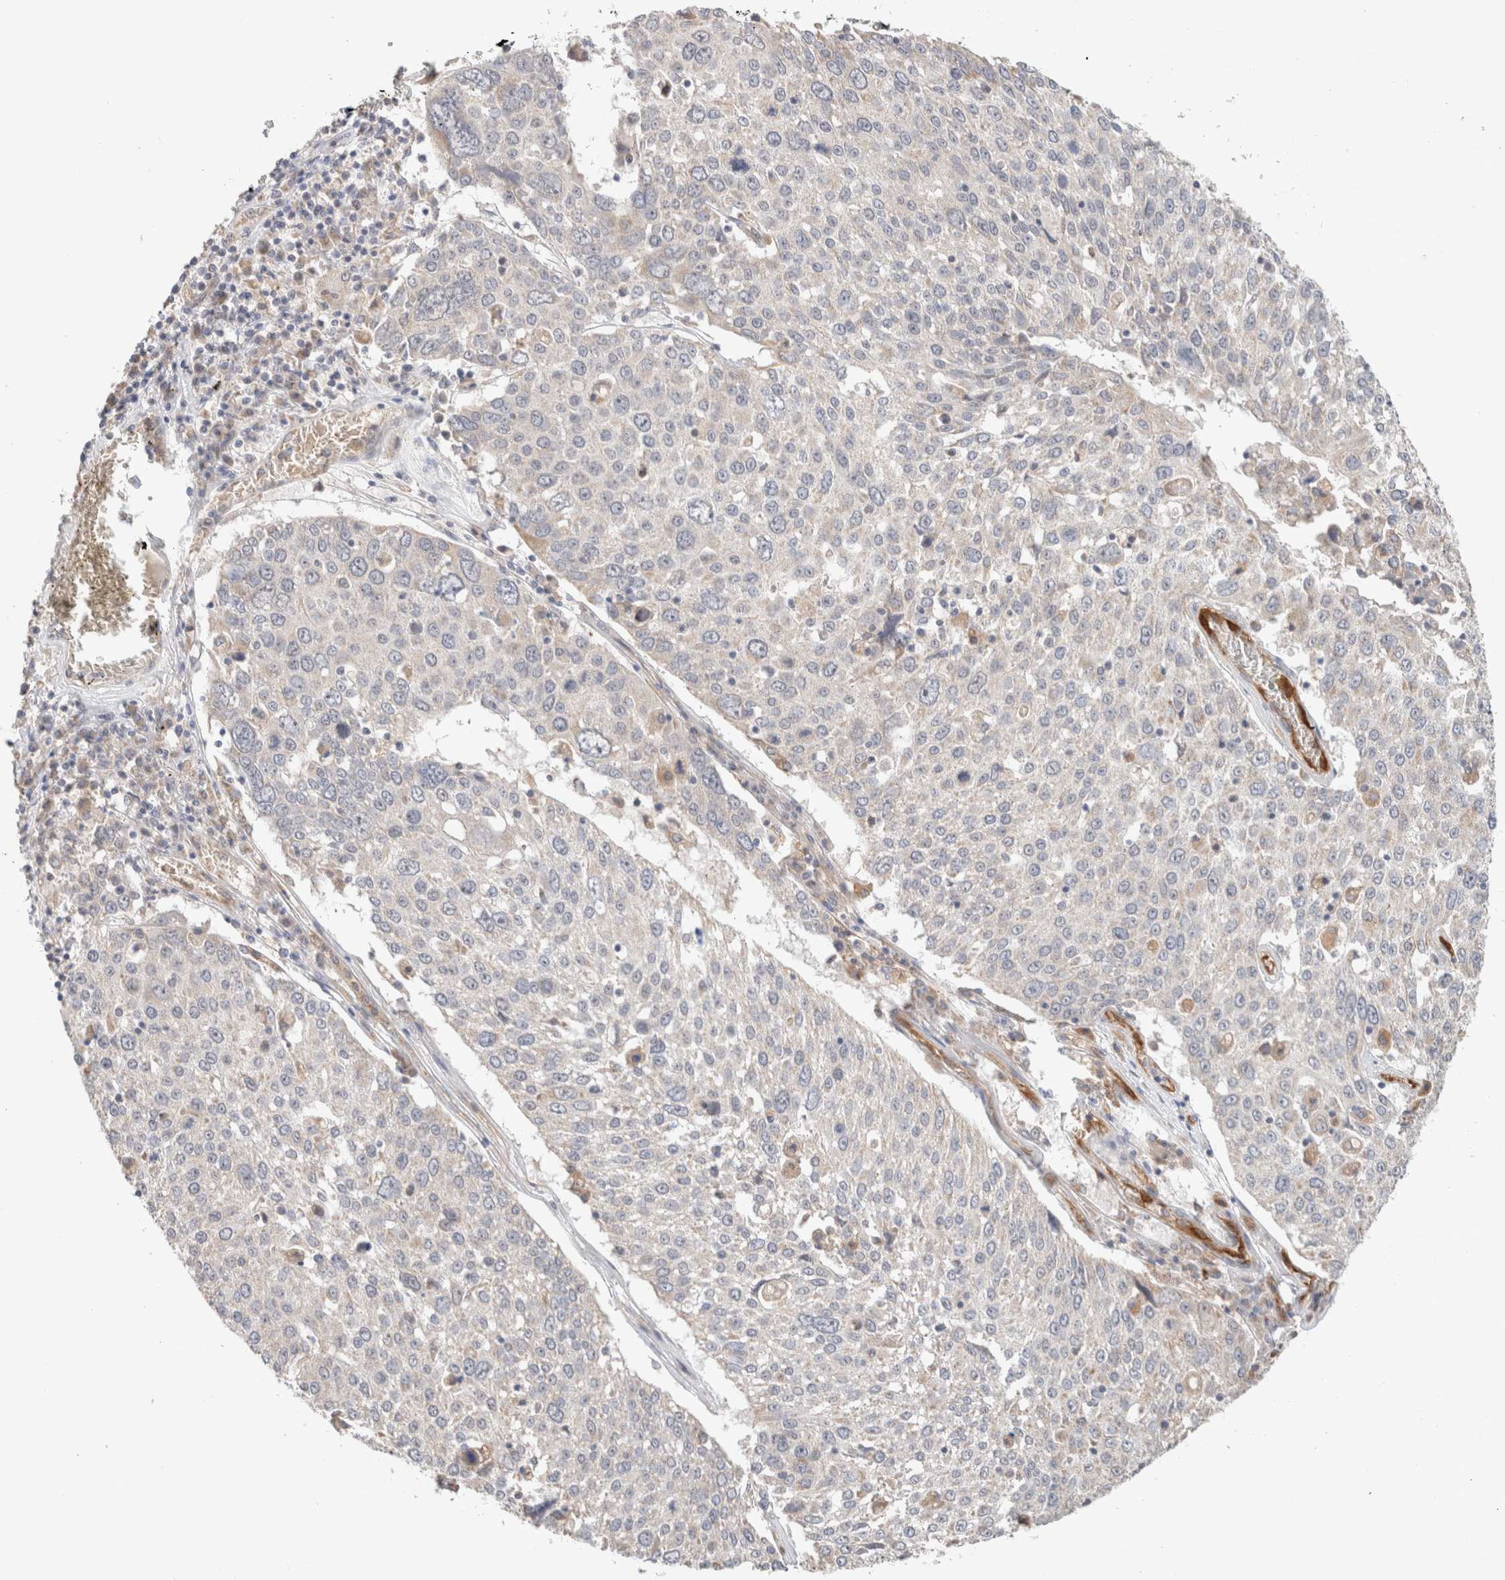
{"staining": {"intensity": "negative", "quantity": "none", "location": "none"}, "tissue": "lung cancer", "cell_type": "Tumor cells", "image_type": "cancer", "snomed": [{"axis": "morphology", "description": "Squamous cell carcinoma, NOS"}, {"axis": "topography", "description": "Lung"}], "caption": "Tumor cells show no significant expression in squamous cell carcinoma (lung). (Immunohistochemistry, brightfield microscopy, high magnification).", "gene": "CA13", "patient": {"sex": "male", "age": 65}}